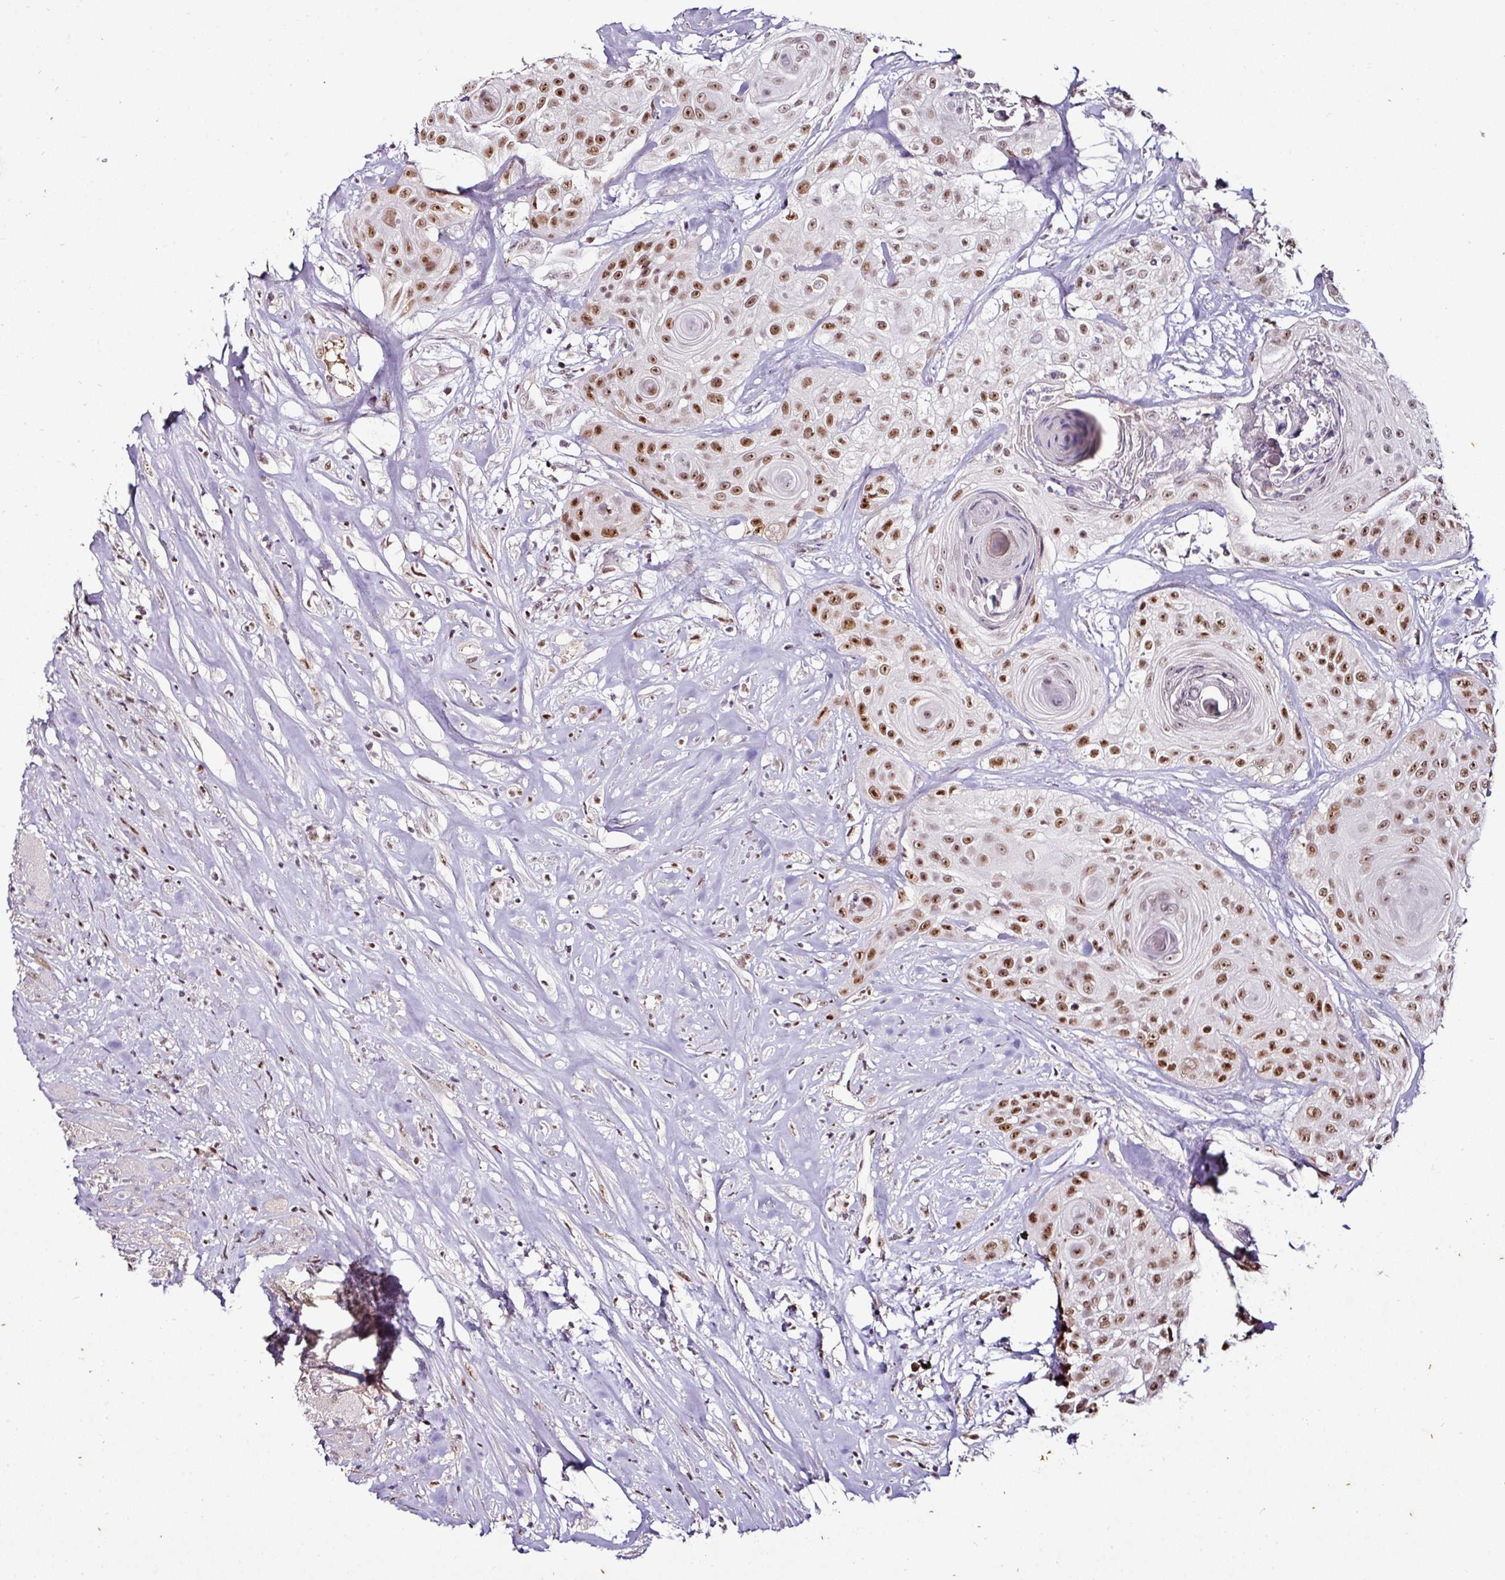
{"staining": {"intensity": "strong", "quantity": ">75%", "location": "nuclear"}, "tissue": "head and neck cancer", "cell_type": "Tumor cells", "image_type": "cancer", "snomed": [{"axis": "morphology", "description": "Squamous cell carcinoma, NOS"}, {"axis": "topography", "description": "Head-Neck"}], "caption": "An image showing strong nuclear positivity in approximately >75% of tumor cells in head and neck squamous cell carcinoma, as visualized by brown immunohistochemical staining.", "gene": "KLF16", "patient": {"sex": "male", "age": 83}}